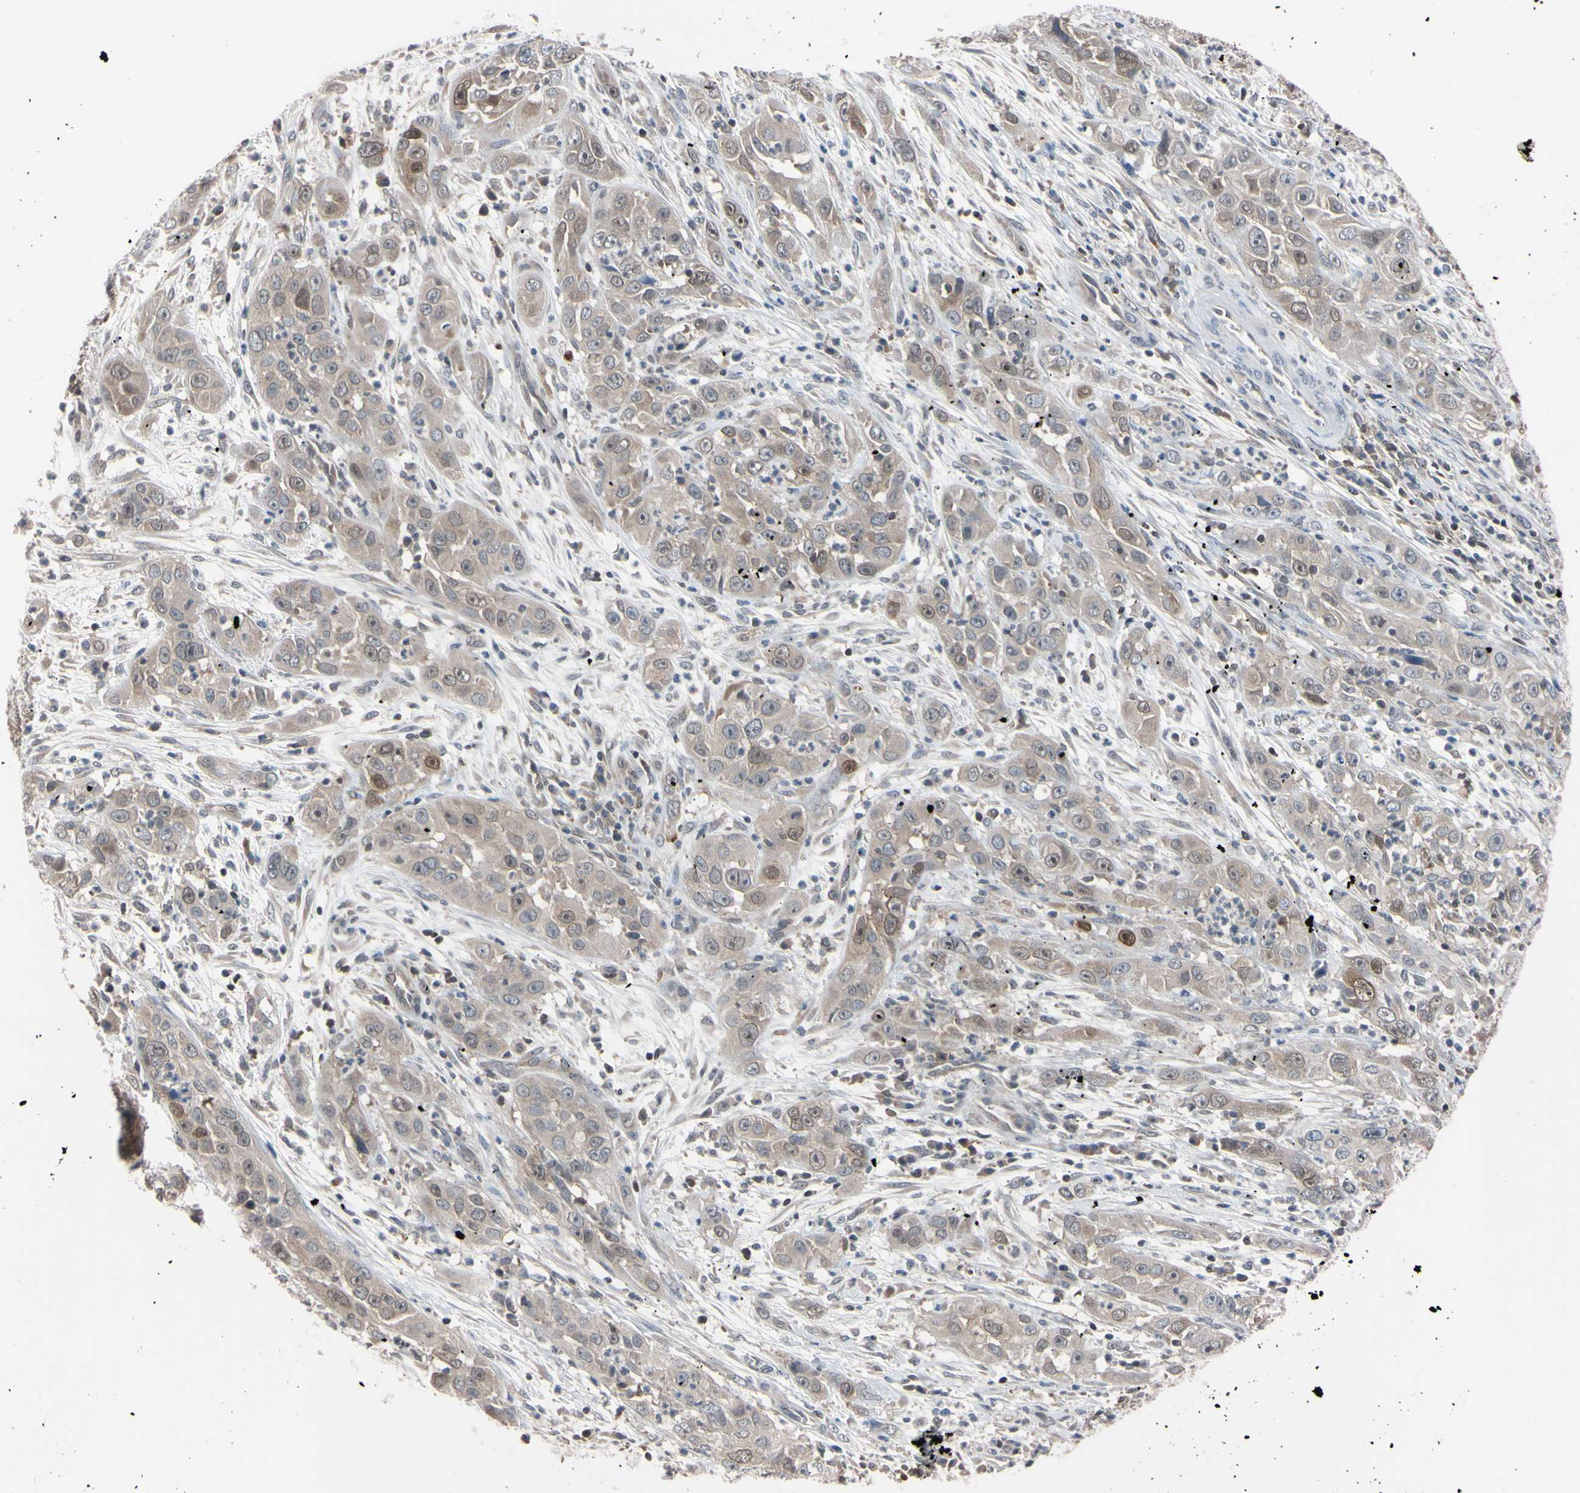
{"staining": {"intensity": "weak", "quantity": ">75%", "location": "cytoplasmic/membranous,nuclear"}, "tissue": "cervical cancer", "cell_type": "Tumor cells", "image_type": "cancer", "snomed": [{"axis": "morphology", "description": "Squamous cell carcinoma, NOS"}, {"axis": "topography", "description": "Cervix"}], "caption": "IHC photomicrograph of neoplastic tissue: cervical cancer stained using immunohistochemistry reveals low levels of weak protein expression localized specifically in the cytoplasmic/membranous and nuclear of tumor cells, appearing as a cytoplasmic/membranous and nuclear brown color.", "gene": "UBE2I", "patient": {"sex": "female", "age": 32}}